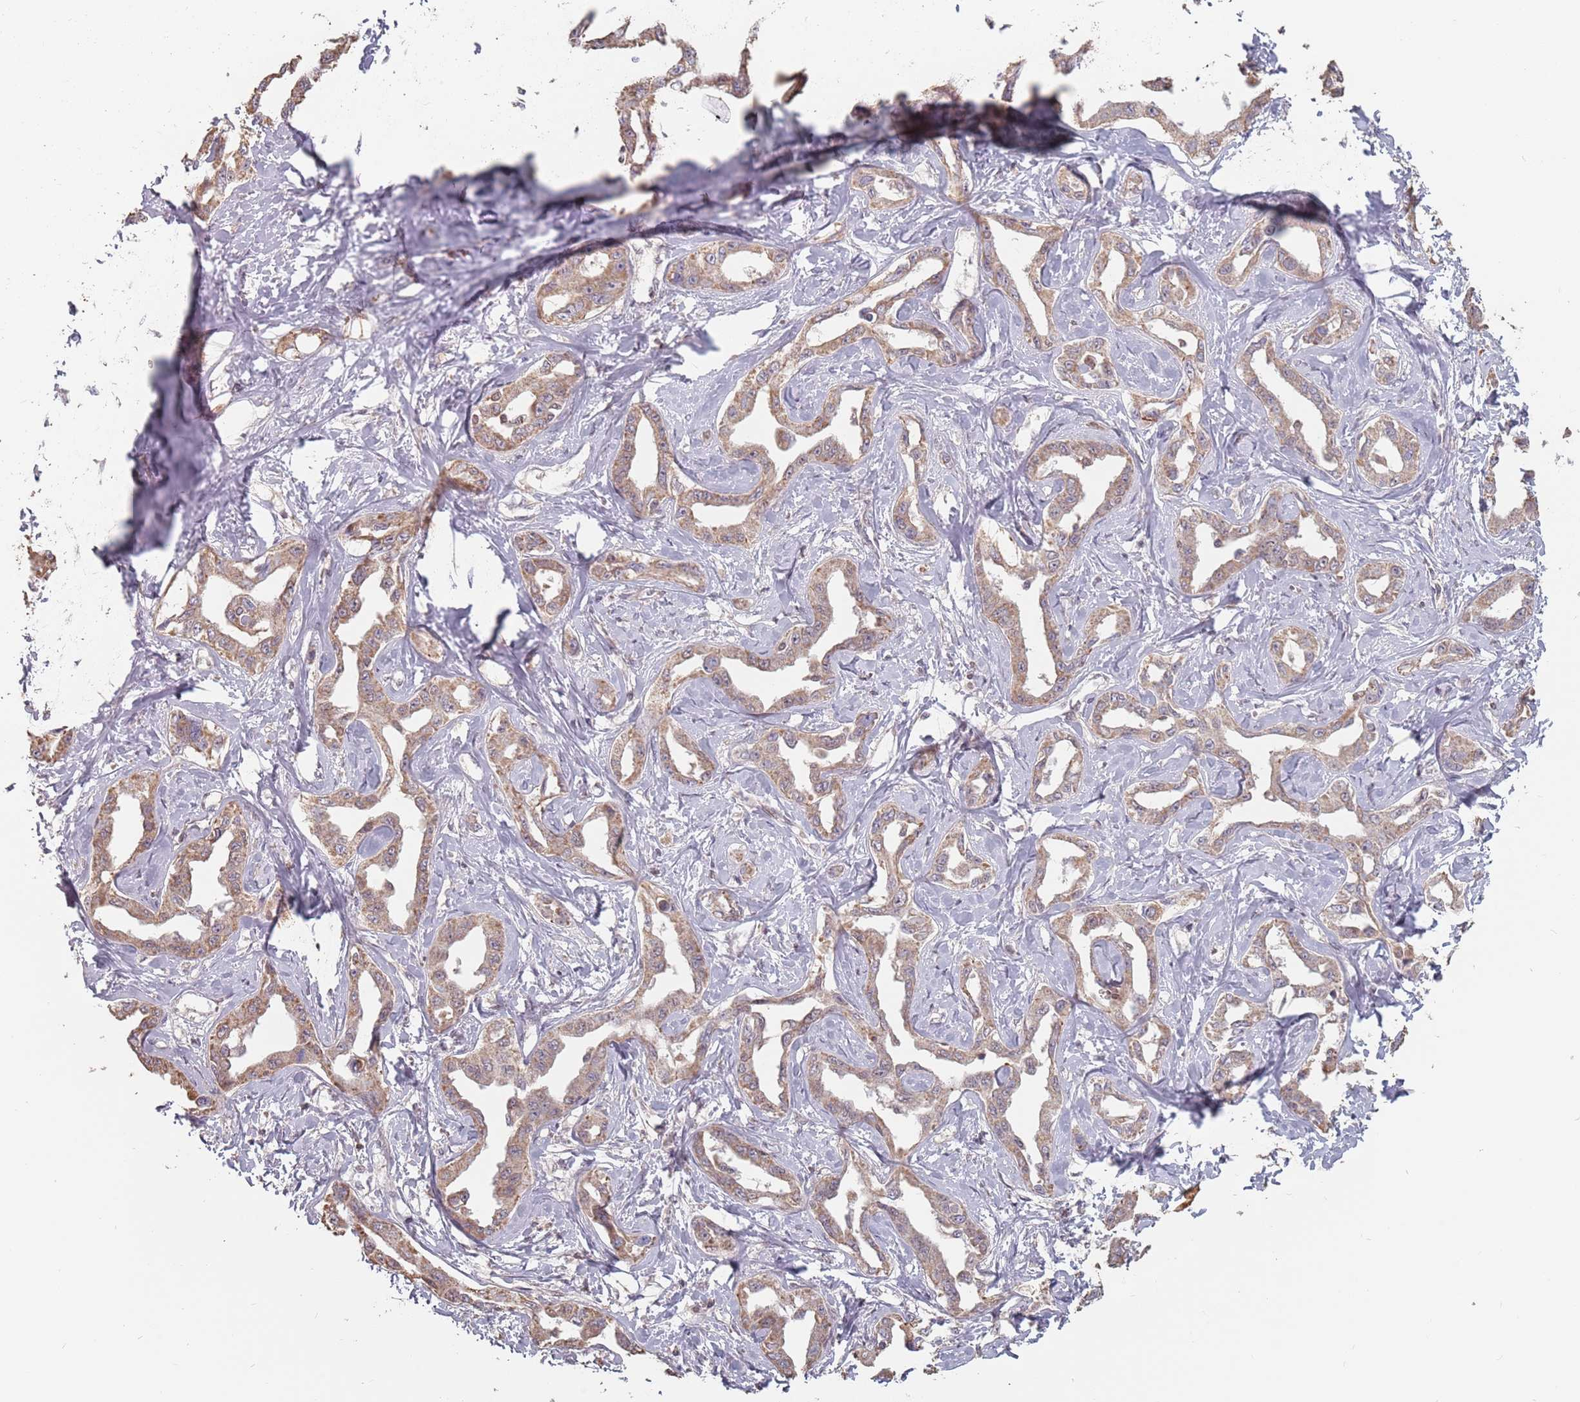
{"staining": {"intensity": "moderate", "quantity": ">75%", "location": "cytoplasmic/membranous"}, "tissue": "liver cancer", "cell_type": "Tumor cells", "image_type": "cancer", "snomed": [{"axis": "morphology", "description": "Cholangiocarcinoma"}, {"axis": "topography", "description": "Liver"}], "caption": "Tumor cells demonstrate moderate cytoplasmic/membranous positivity in approximately >75% of cells in cholangiocarcinoma (liver).", "gene": "VPS52", "patient": {"sex": "male", "age": 59}}